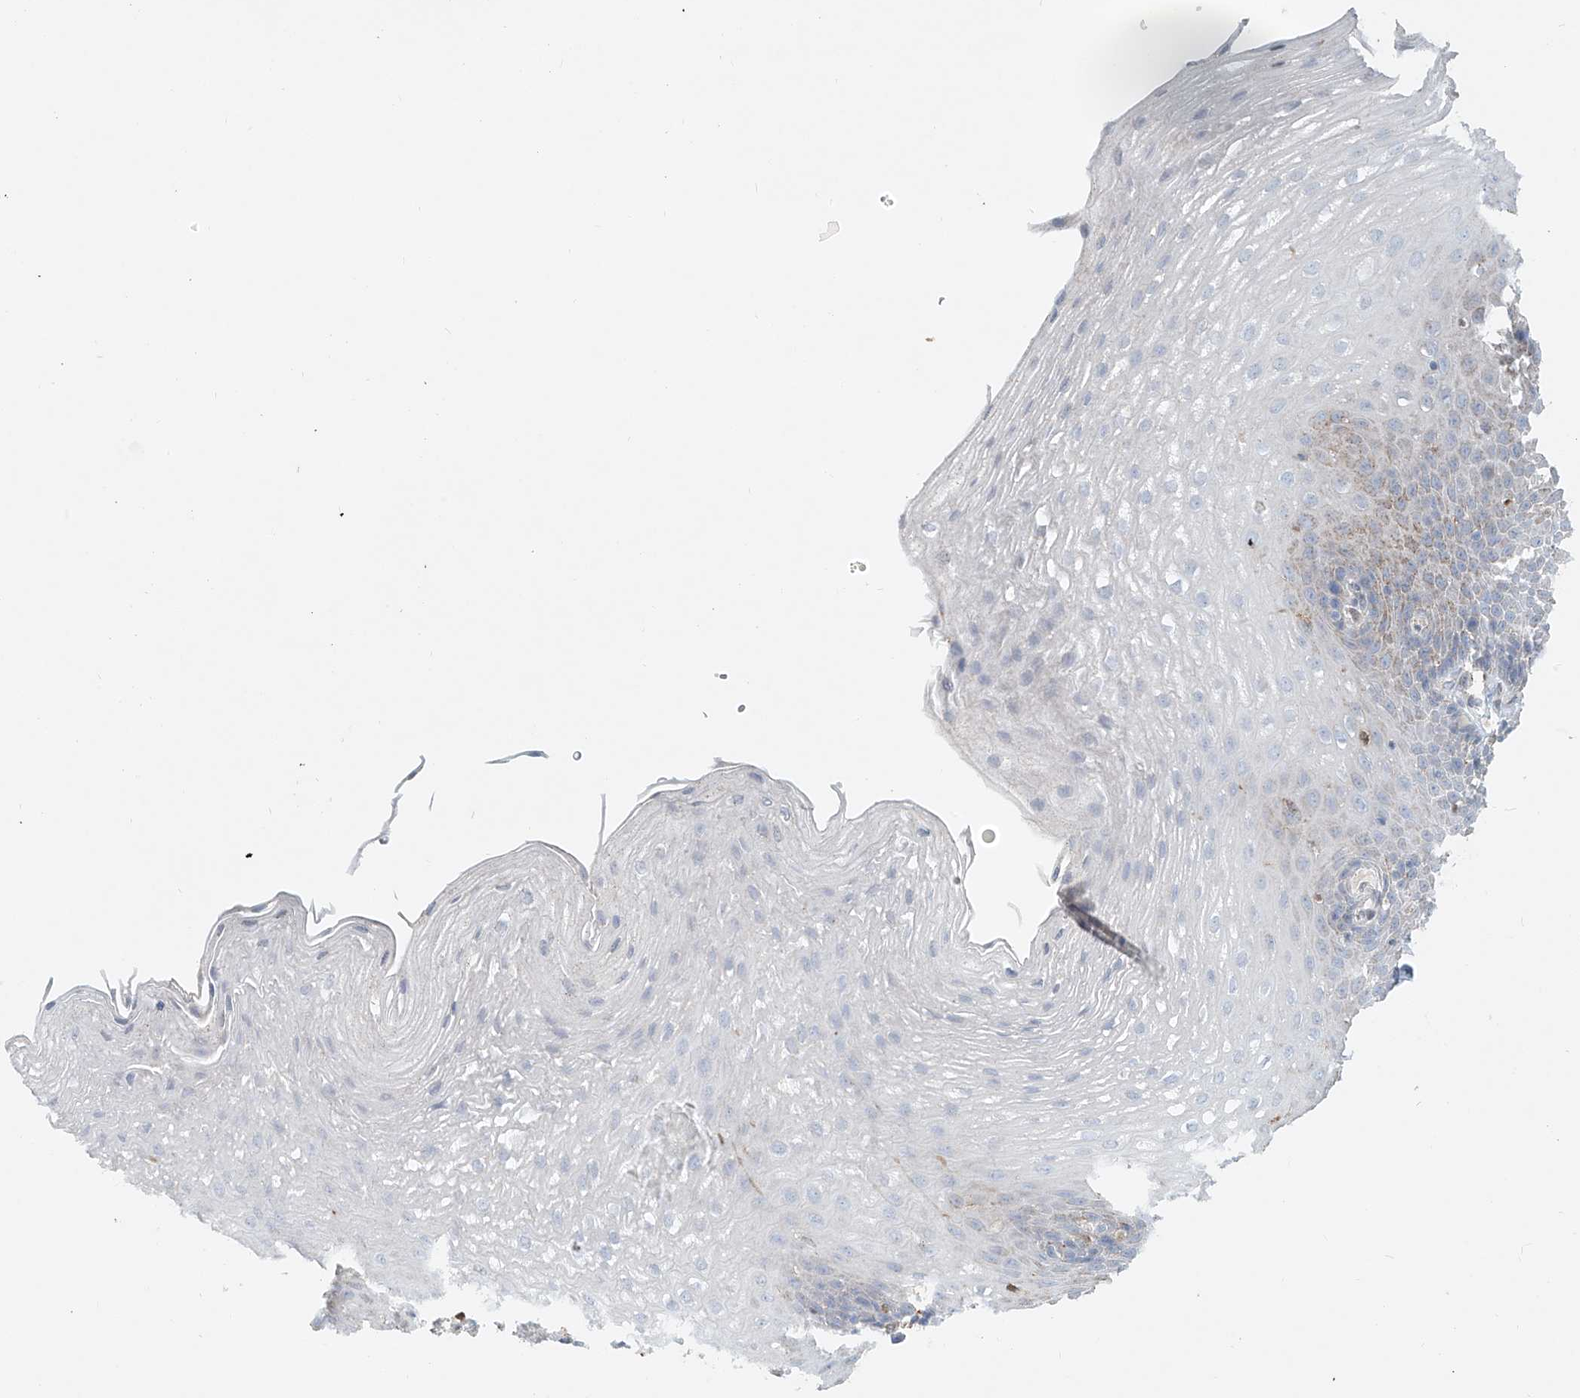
{"staining": {"intensity": "weak", "quantity": "25%-75%", "location": "cytoplasmic/membranous"}, "tissue": "esophagus", "cell_type": "Squamous epithelial cells", "image_type": "normal", "snomed": [{"axis": "morphology", "description": "Normal tissue, NOS"}, {"axis": "topography", "description": "Esophagus"}], "caption": "Immunohistochemical staining of normal esophagus exhibits 25%-75% levels of weak cytoplasmic/membranous protein expression in about 25%-75% of squamous epithelial cells.", "gene": "PTPRA", "patient": {"sex": "female", "age": 66}}